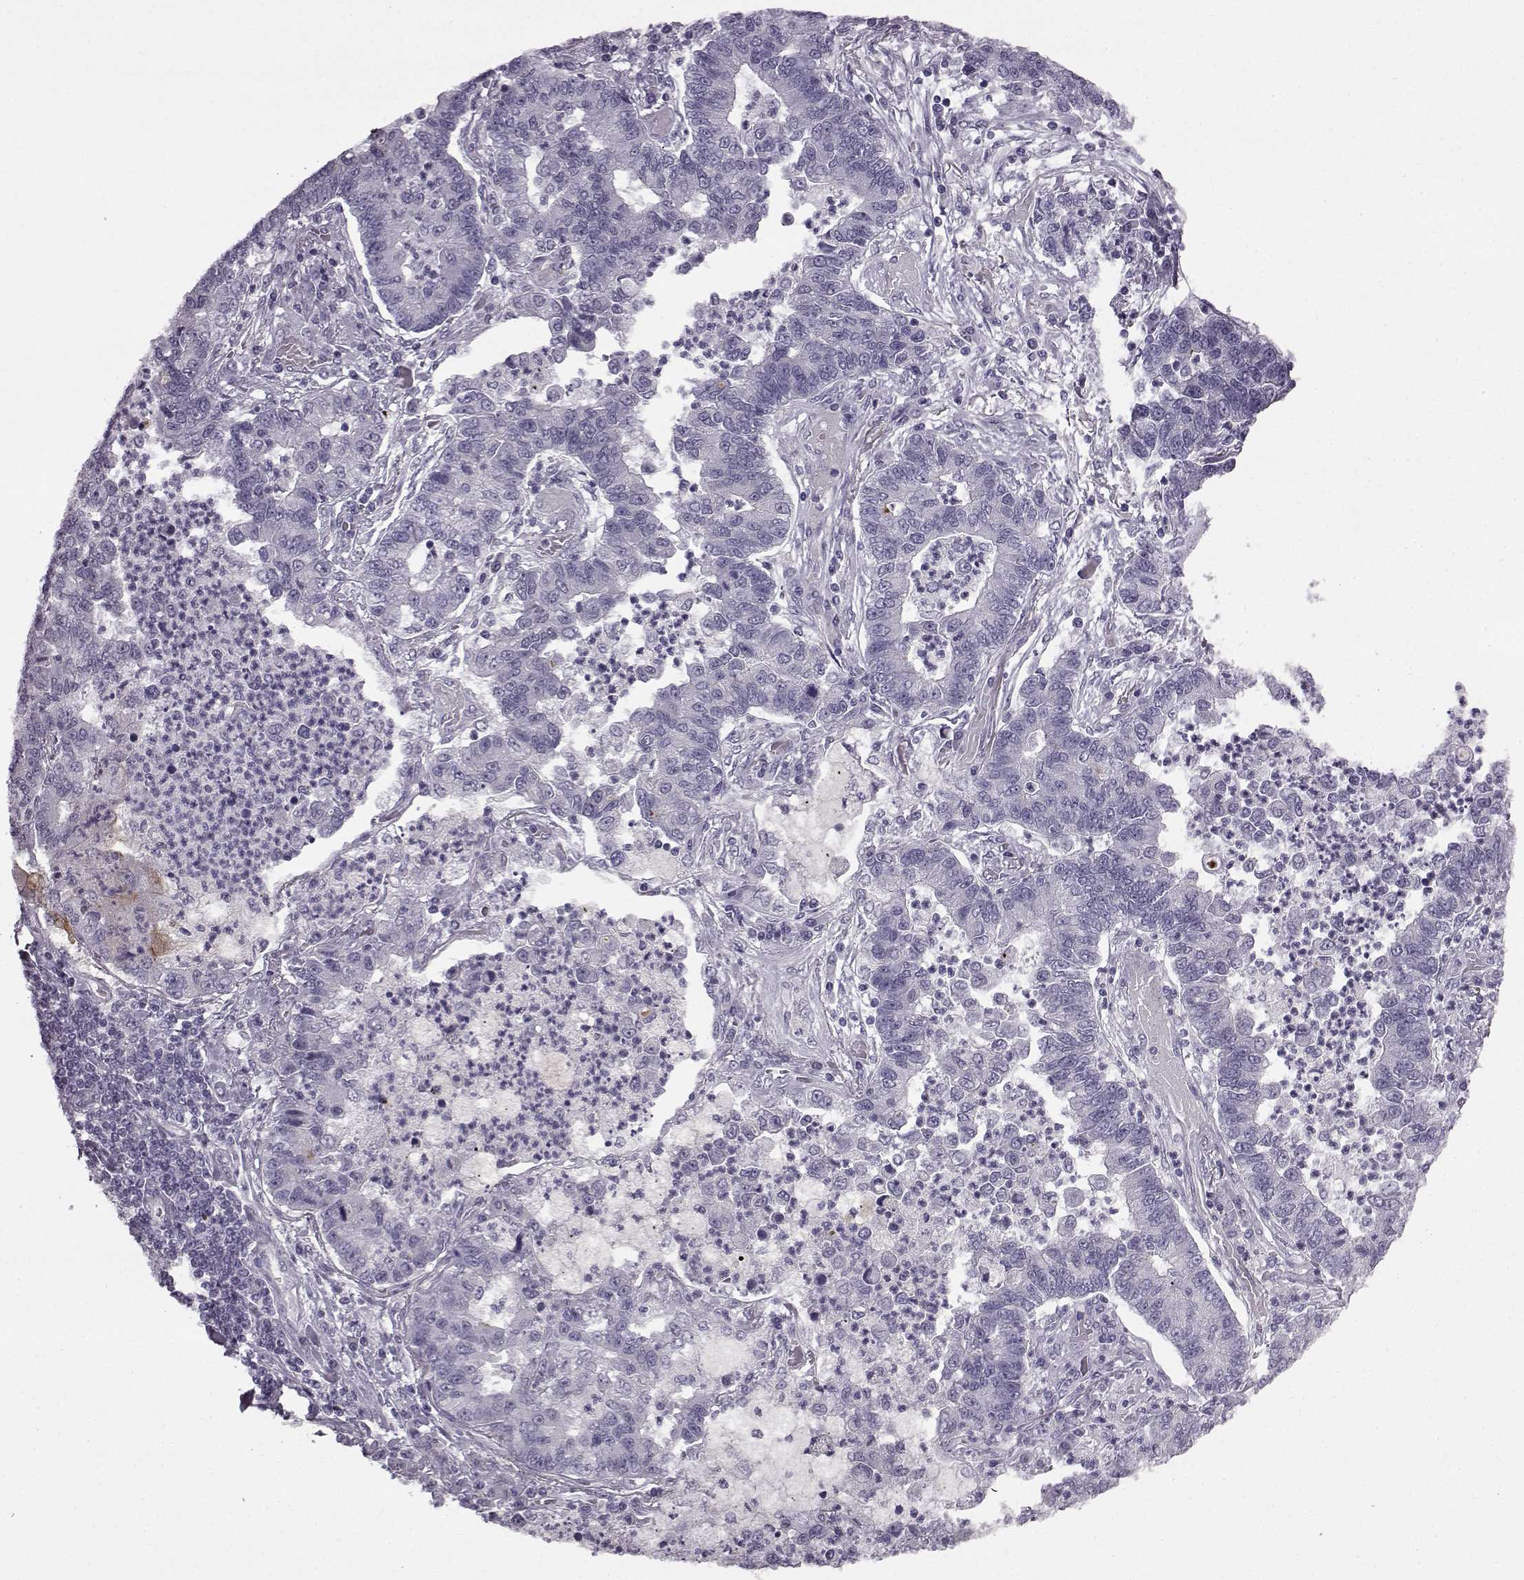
{"staining": {"intensity": "negative", "quantity": "none", "location": "none"}, "tissue": "lung cancer", "cell_type": "Tumor cells", "image_type": "cancer", "snomed": [{"axis": "morphology", "description": "Adenocarcinoma, NOS"}, {"axis": "topography", "description": "Lung"}], "caption": "IHC histopathology image of neoplastic tissue: lung cancer stained with DAB (3,3'-diaminobenzidine) demonstrates no significant protein staining in tumor cells. The staining is performed using DAB brown chromogen with nuclei counter-stained in using hematoxylin.", "gene": "SLC28A2", "patient": {"sex": "female", "age": 57}}